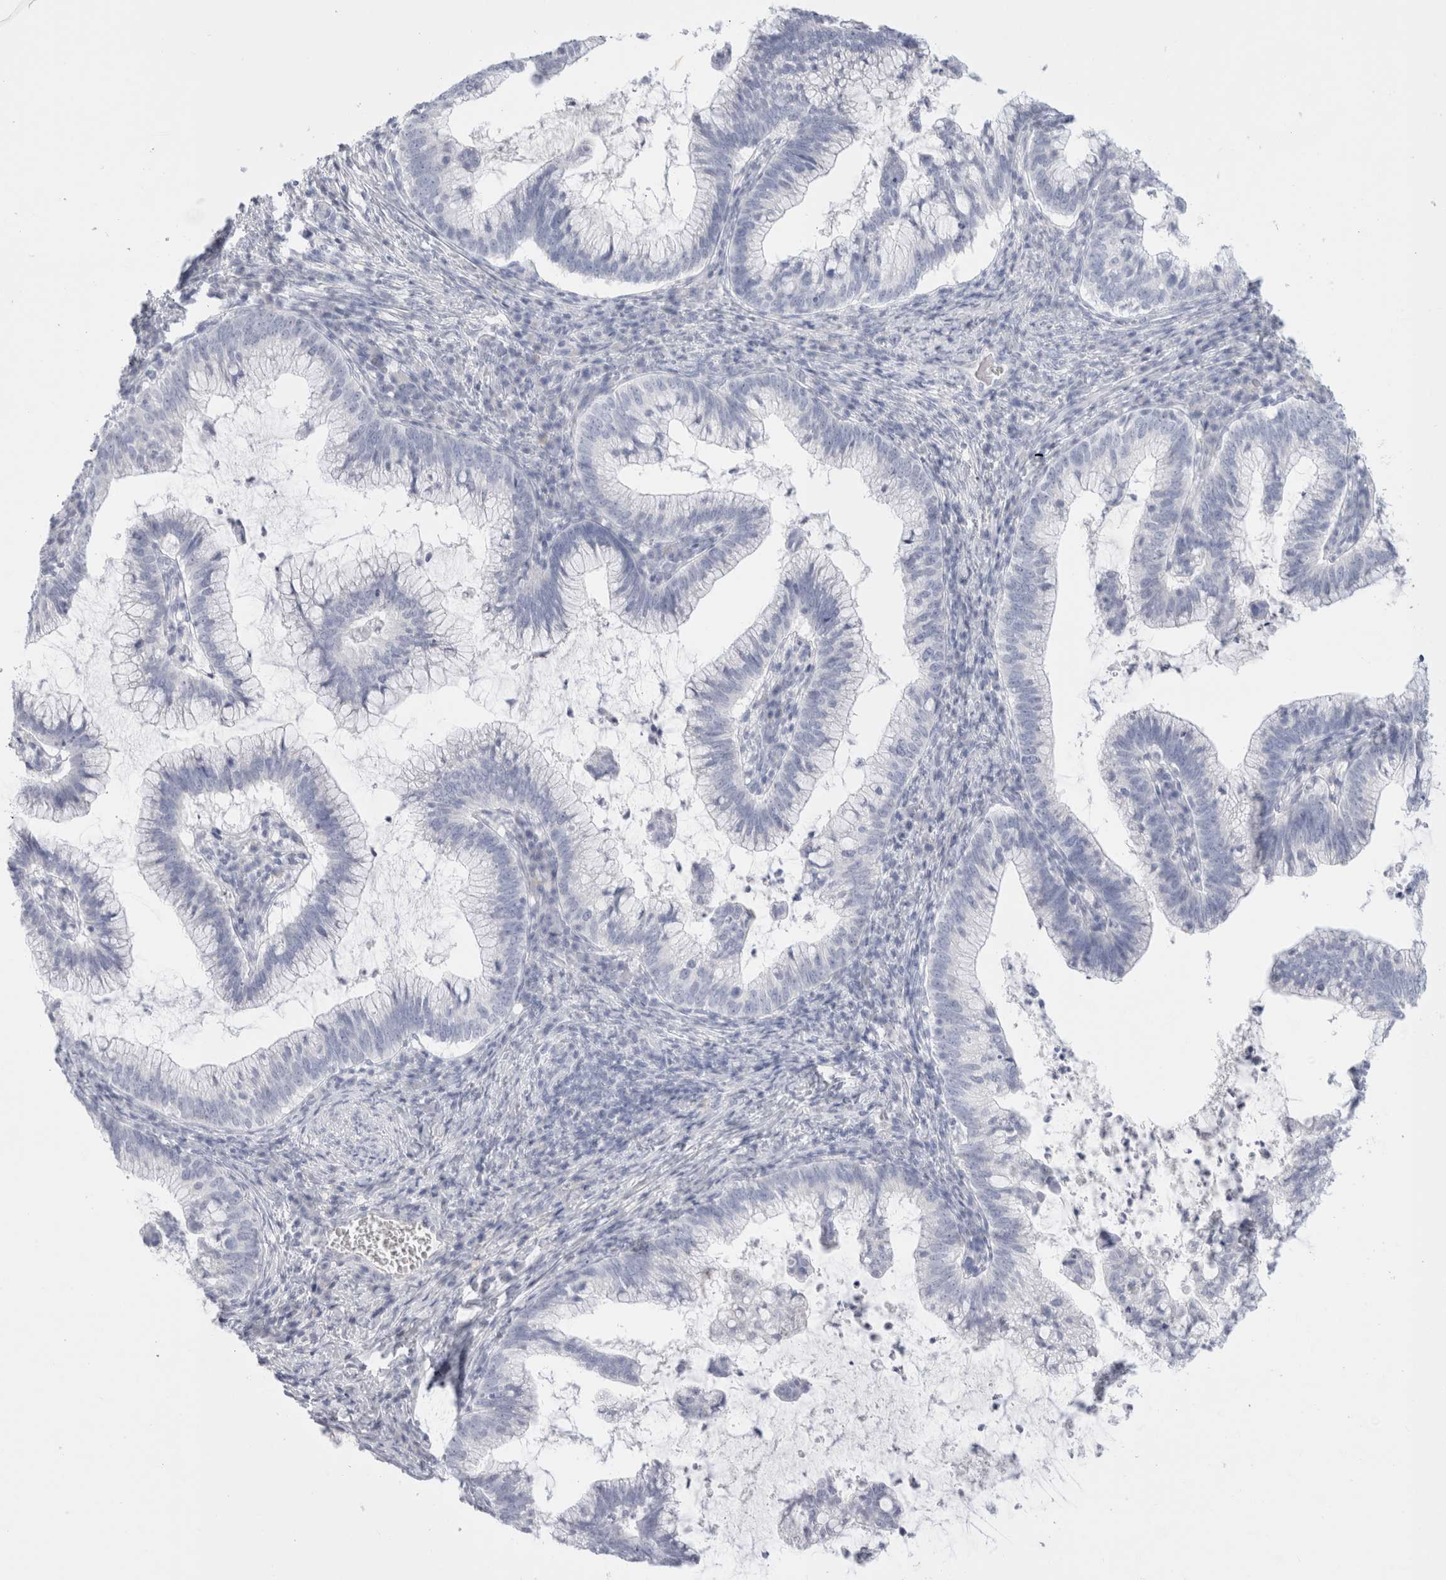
{"staining": {"intensity": "negative", "quantity": "none", "location": "none"}, "tissue": "cervical cancer", "cell_type": "Tumor cells", "image_type": "cancer", "snomed": [{"axis": "morphology", "description": "Adenocarcinoma, NOS"}, {"axis": "topography", "description": "Cervix"}], "caption": "Immunohistochemistry micrograph of neoplastic tissue: human cervical cancer (adenocarcinoma) stained with DAB displays no significant protein expression in tumor cells. (Immunohistochemistry (ihc), brightfield microscopy, high magnification).", "gene": "MUC15", "patient": {"sex": "female", "age": 36}}